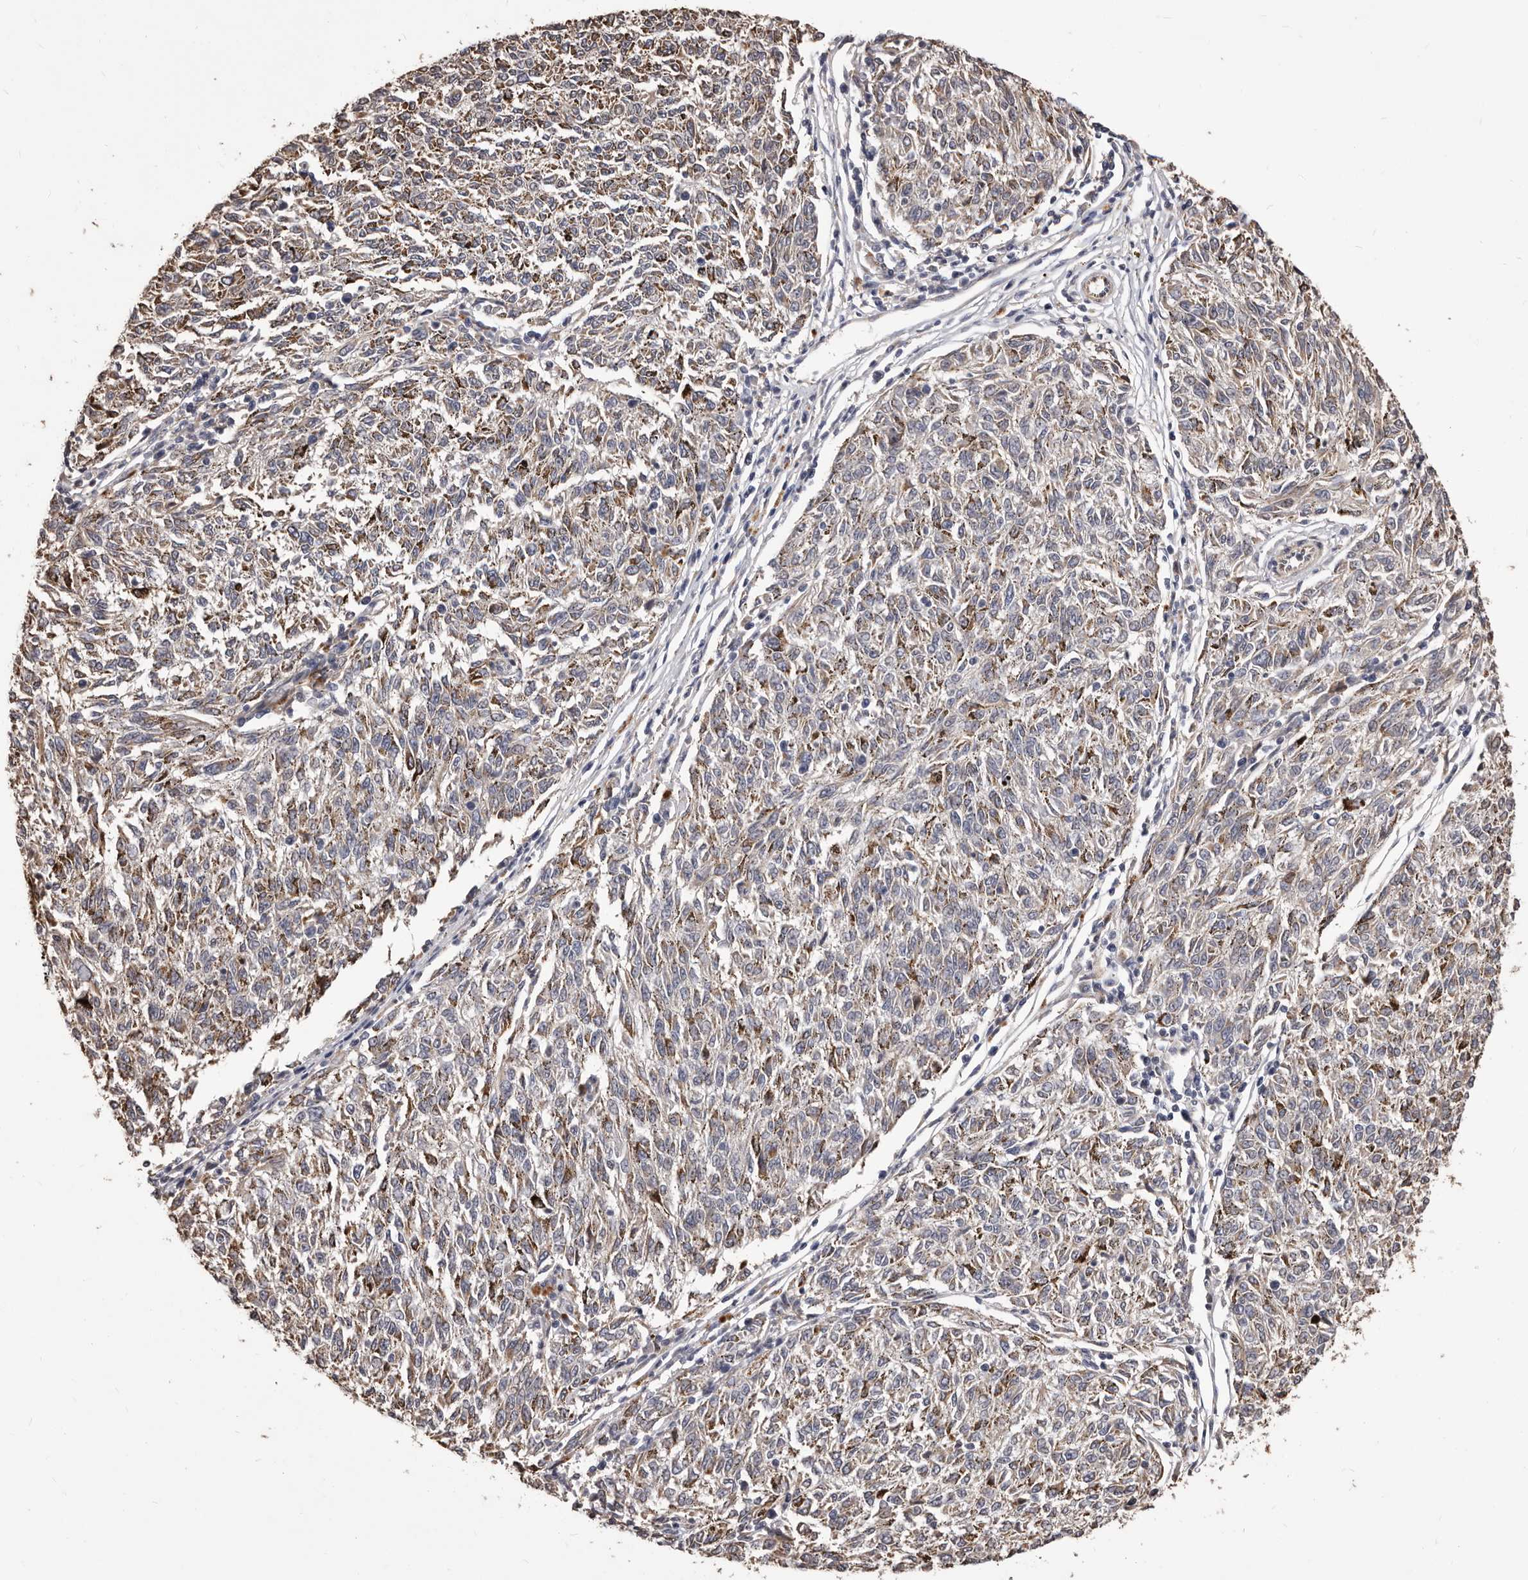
{"staining": {"intensity": "moderate", "quantity": "<25%", "location": "cytoplasmic/membranous"}, "tissue": "melanoma", "cell_type": "Tumor cells", "image_type": "cancer", "snomed": [{"axis": "morphology", "description": "Malignant melanoma, NOS"}, {"axis": "topography", "description": "Skin"}], "caption": "Immunohistochemical staining of melanoma exhibits moderate cytoplasmic/membranous protein staining in about <25% of tumor cells. Using DAB (brown) and hematoxylin (blue) stains, captured at high magnification using brightfield microscopy.", "gene": "ALPK1", "patient": {"sex": "female", "age": 72}}